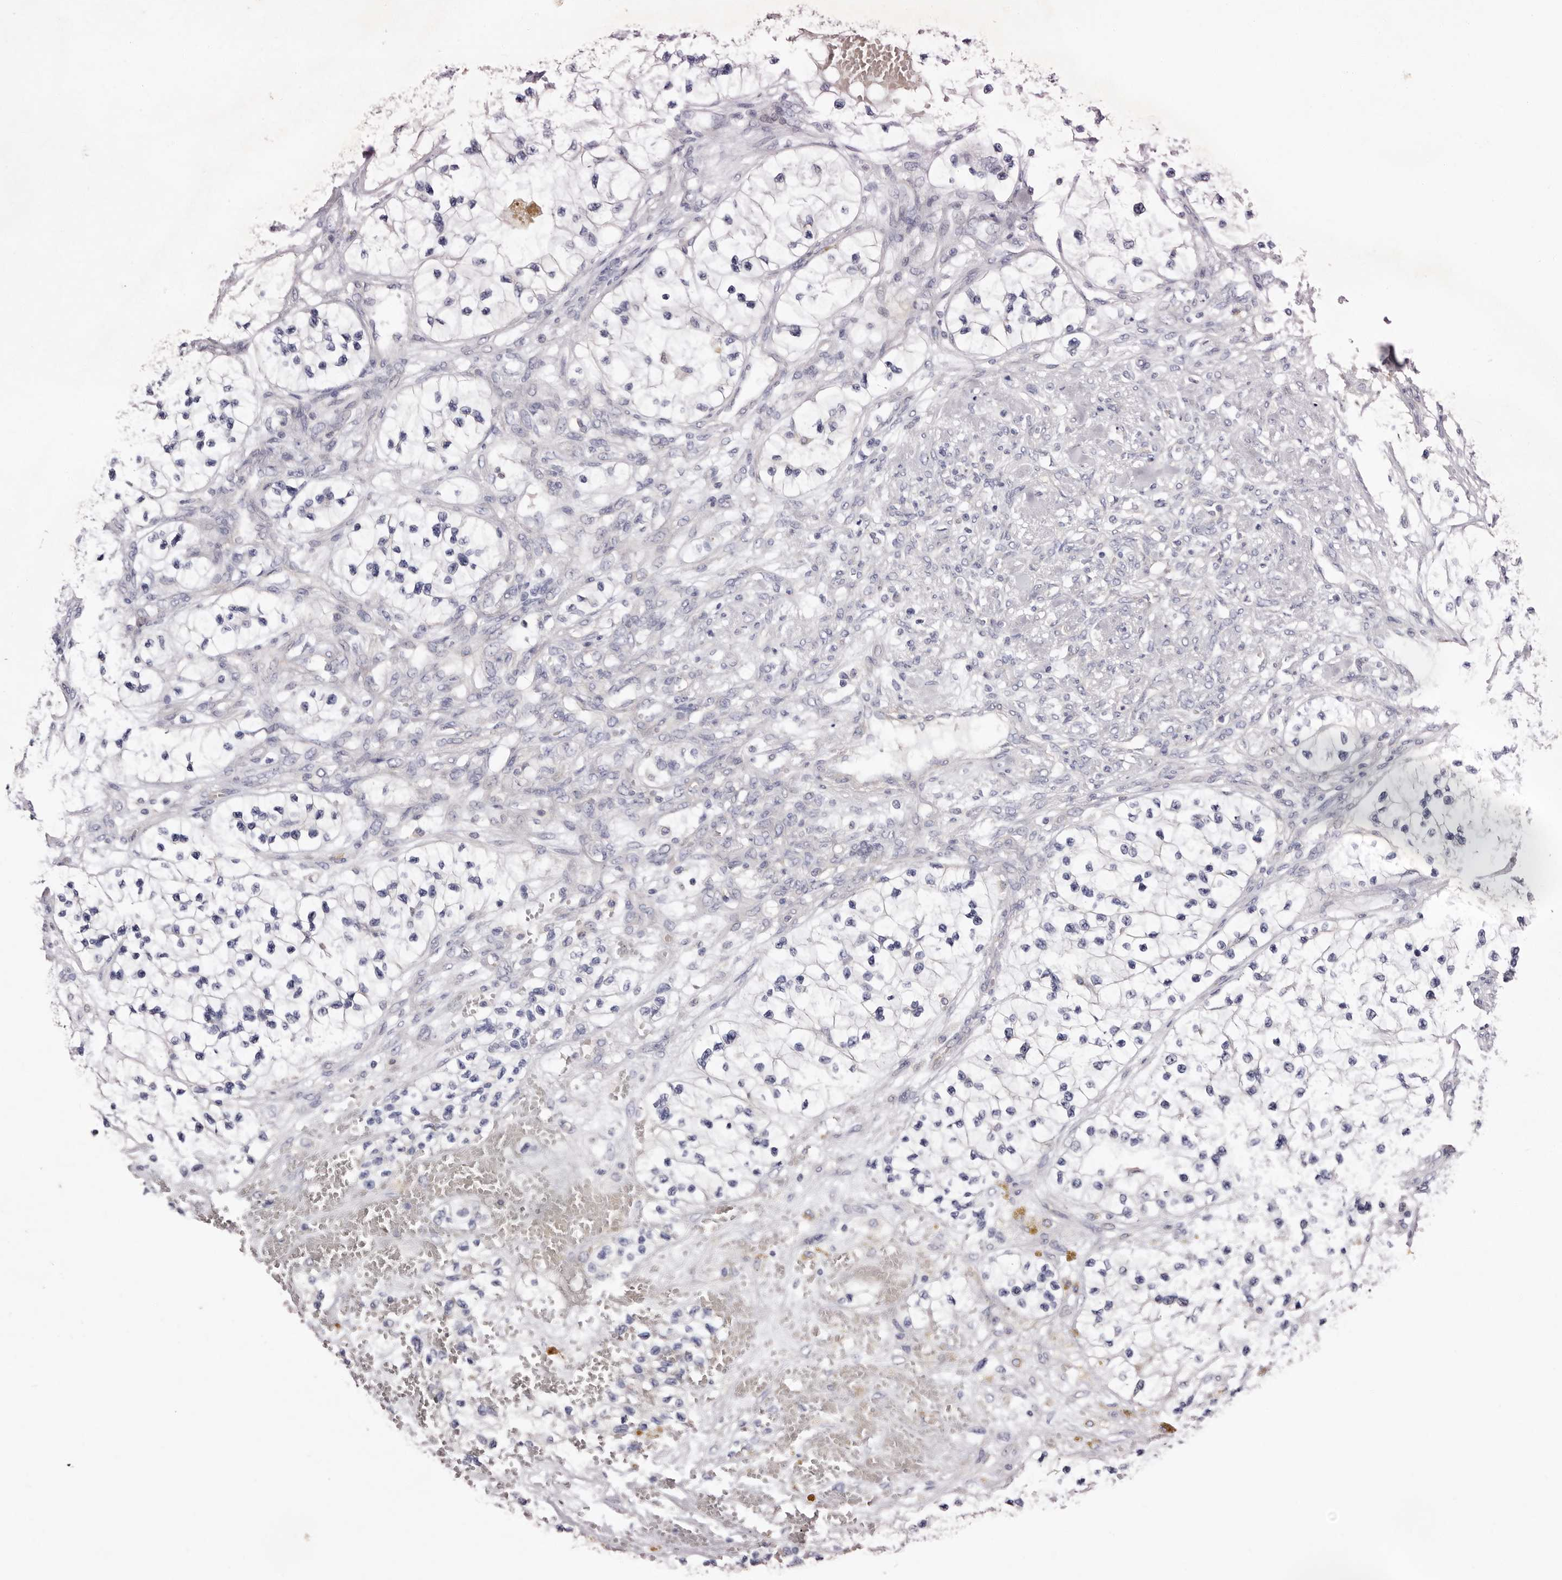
{"staining": {"intensity": "negative", "quantity": "none", "location": "none"}, "tissue": "renal cancer", "cell_type": "Tumor cells", "image_type": "cancer", "snomed": [{"axis": "morphology", "description": "Adenocarcinoma, NOS"}, {"axis": "topography", "description": "Kidney"}], "caption": "IHC image of renal cancer (adenocarcinoma) stained for a protein (brown), which shows no positivity in tumor cells.", "gene": "S1PR5", "patient": {"sex": "female", "age": 57}}